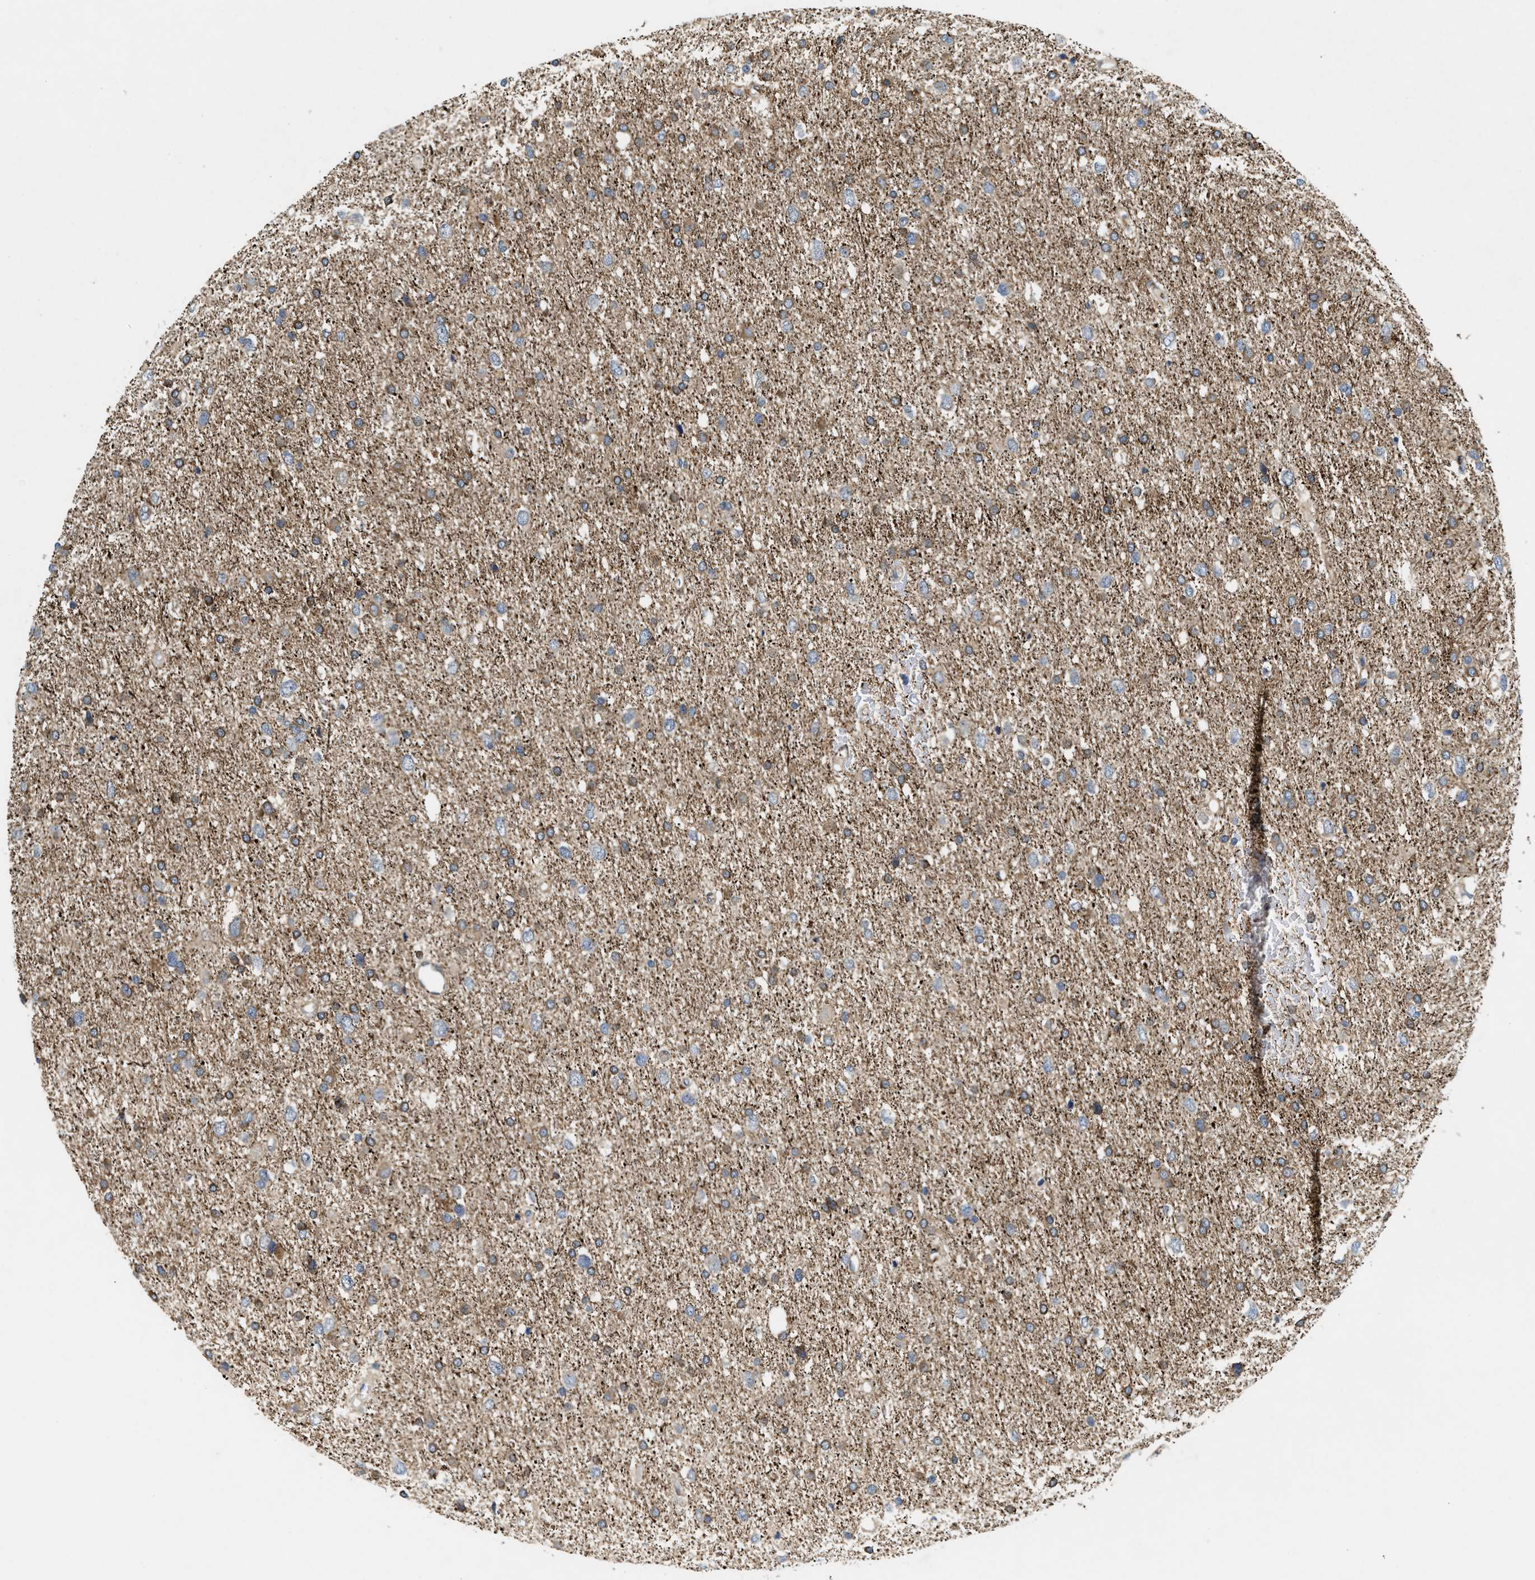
{"staining": {"intensity": "moderate", "quantity": ">75%", "location": "cytoplasmic/membranous"}, "tissue": "glioma", "cell_type": "Tumor cells", "image_type": "cancer", "snomed": [{"axis": "morphology", "description": "Glioma, malignant, Low grade"}, {"axis": "topography", "description": "Brain"}], "caption": "Glioma was stained to show a protein in brown. There is medium levels of moderate cytoplasmic/membranous expression in about >75% of tumor cells.", "gene": "ZNF599", "patient": {"sex": "female", "age": 37}}